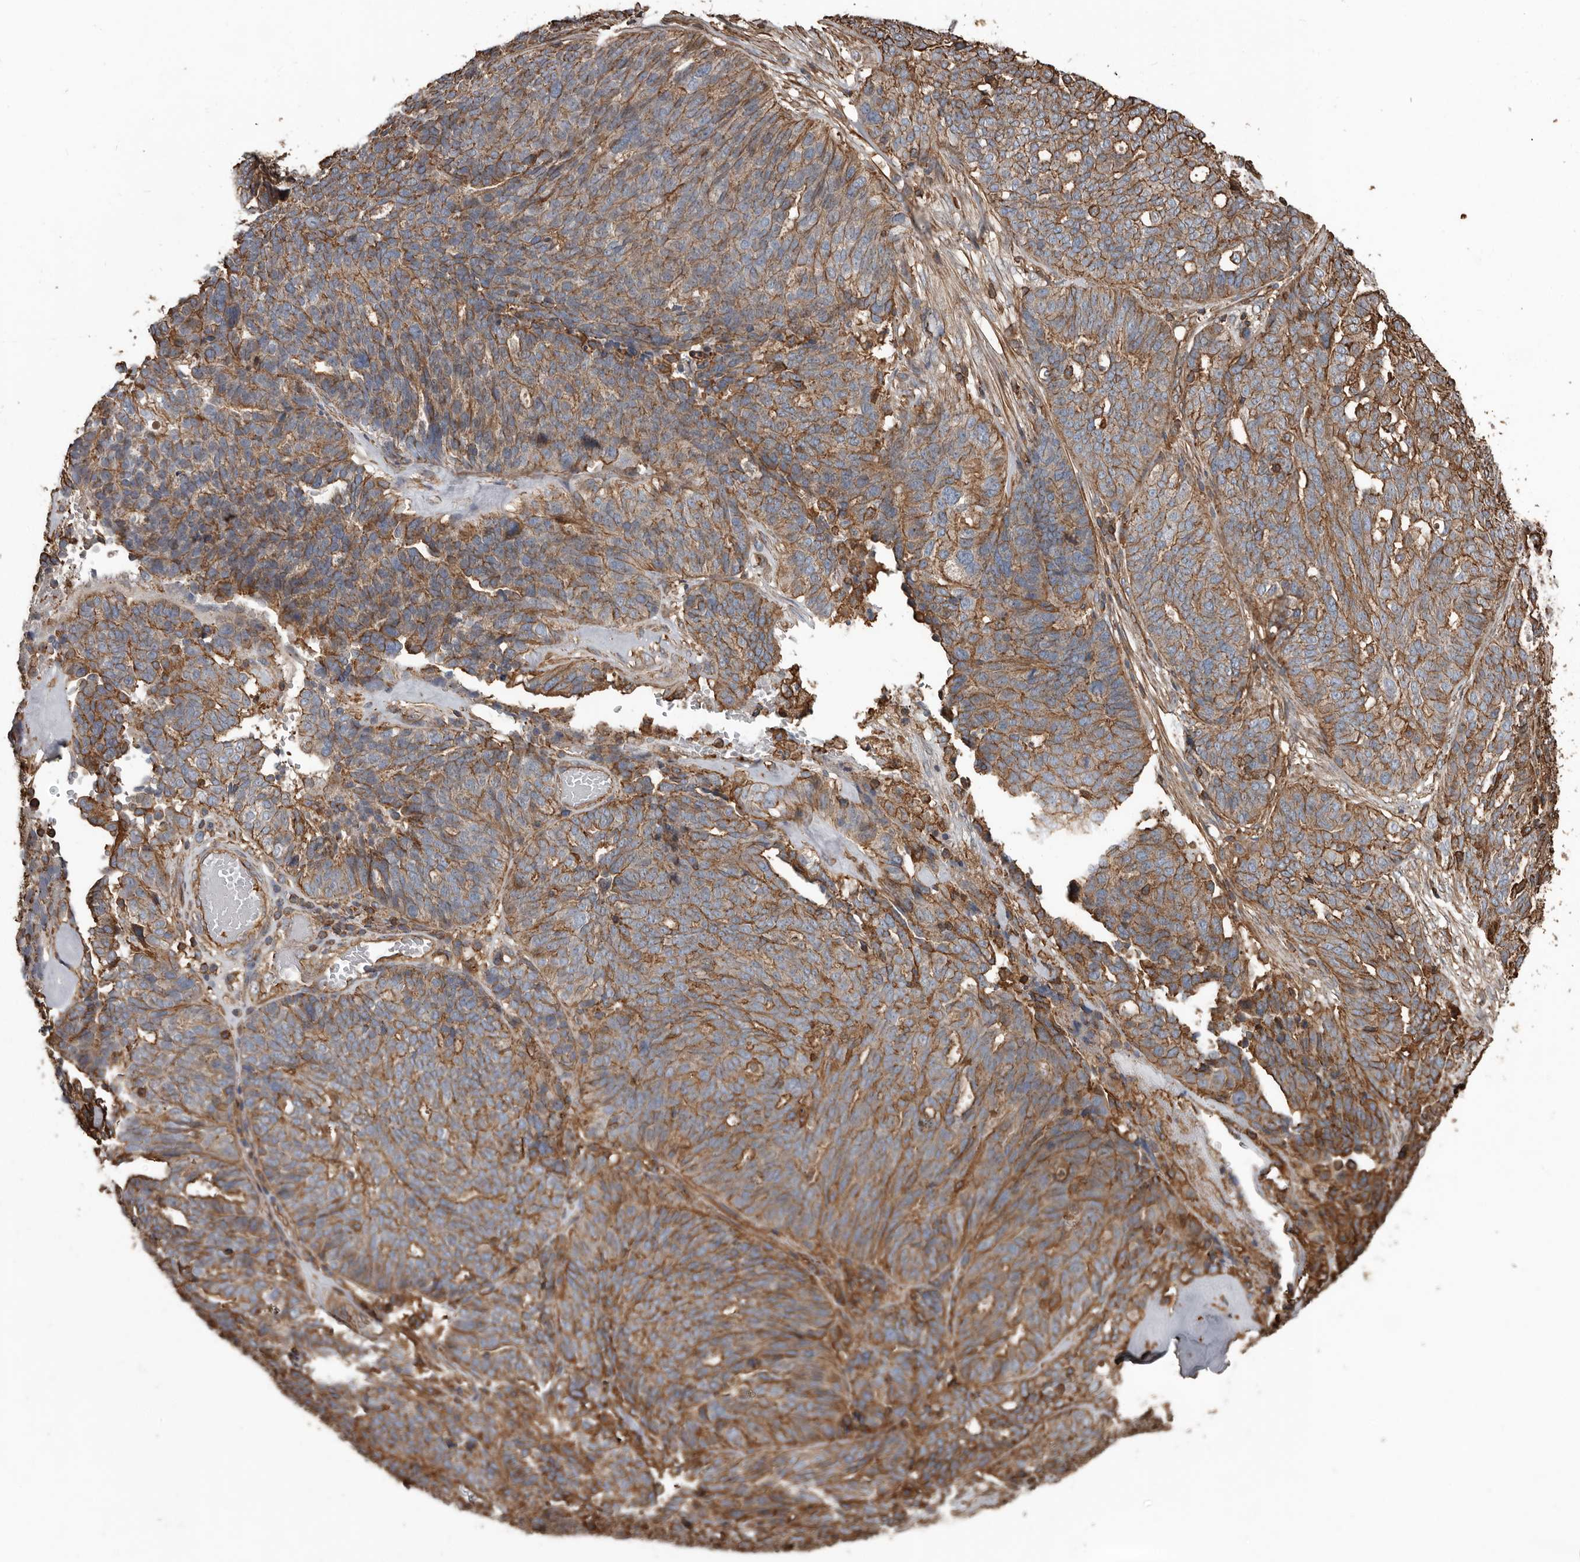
{"staining": {"intensity": "moderate", "quantity": ">75%", "location": "cytoplasmic/membranous"}, "tissue": "ovarian cancer", "cell_type": "Tumor cells", "image_type": "cancer", "snomed": [{"axis": "morphology", "description": "Cystadenocarcinoma, serous, NOS"}, {"axis": "topography", "description": "Ovary"}], "caption": "Immunohistochemical staining of human ovarian cancer (serous cystadenocarcinoma) reveals medium levels of moderate cytoplasmic/membranous protein positivity in about >75% of tumor cells. (DAB (3,3'-diaminobenzidine) IHC with brightfield microscopy, high magnification).", "gene": "DENND6B", "patient": {"sex": "female", "age": 59}}